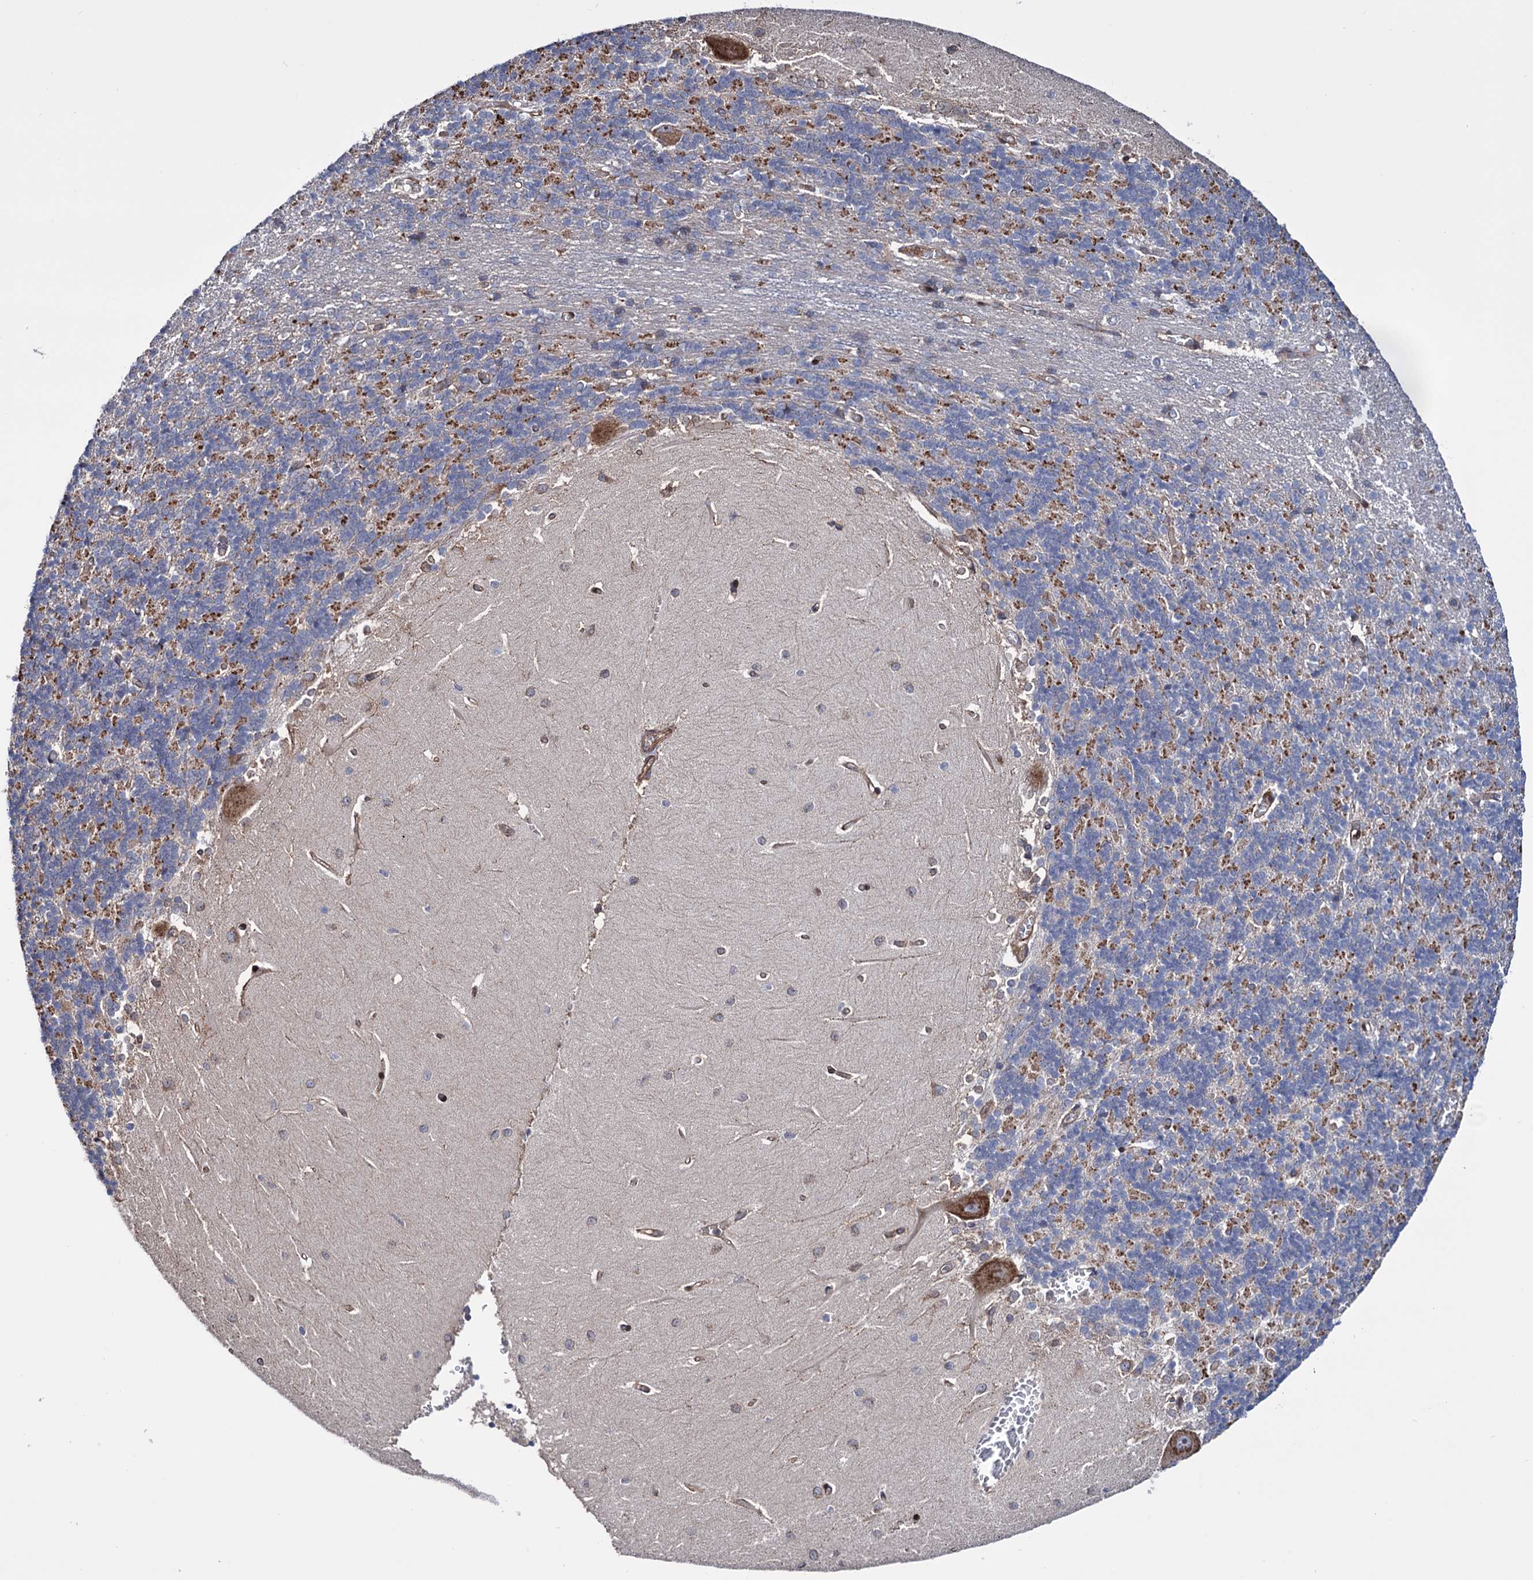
{"staining": {"intensity": "moderate", "quantity": "25%-75%", "location": "cytoplasmic/membranous"}, "tissue": "cerebellum", "cell_type": "Cells in granular layer", "image_type": "normal", "snomed": [{"axis": "morphology", "description": "Normal tissue, NOS"}, {"axis": "topography", "description": "Cerebellum"}], "caption": "This photomicrograph reveals immunohistochemistry staining of unremarkable human cerebellum, with medium moderate cytoplasmic/membranous expression in approximately 25%-75% of cells in granular layer.", "gene": "FERMT2", "patient": {"sex": "male", "age": 37}}